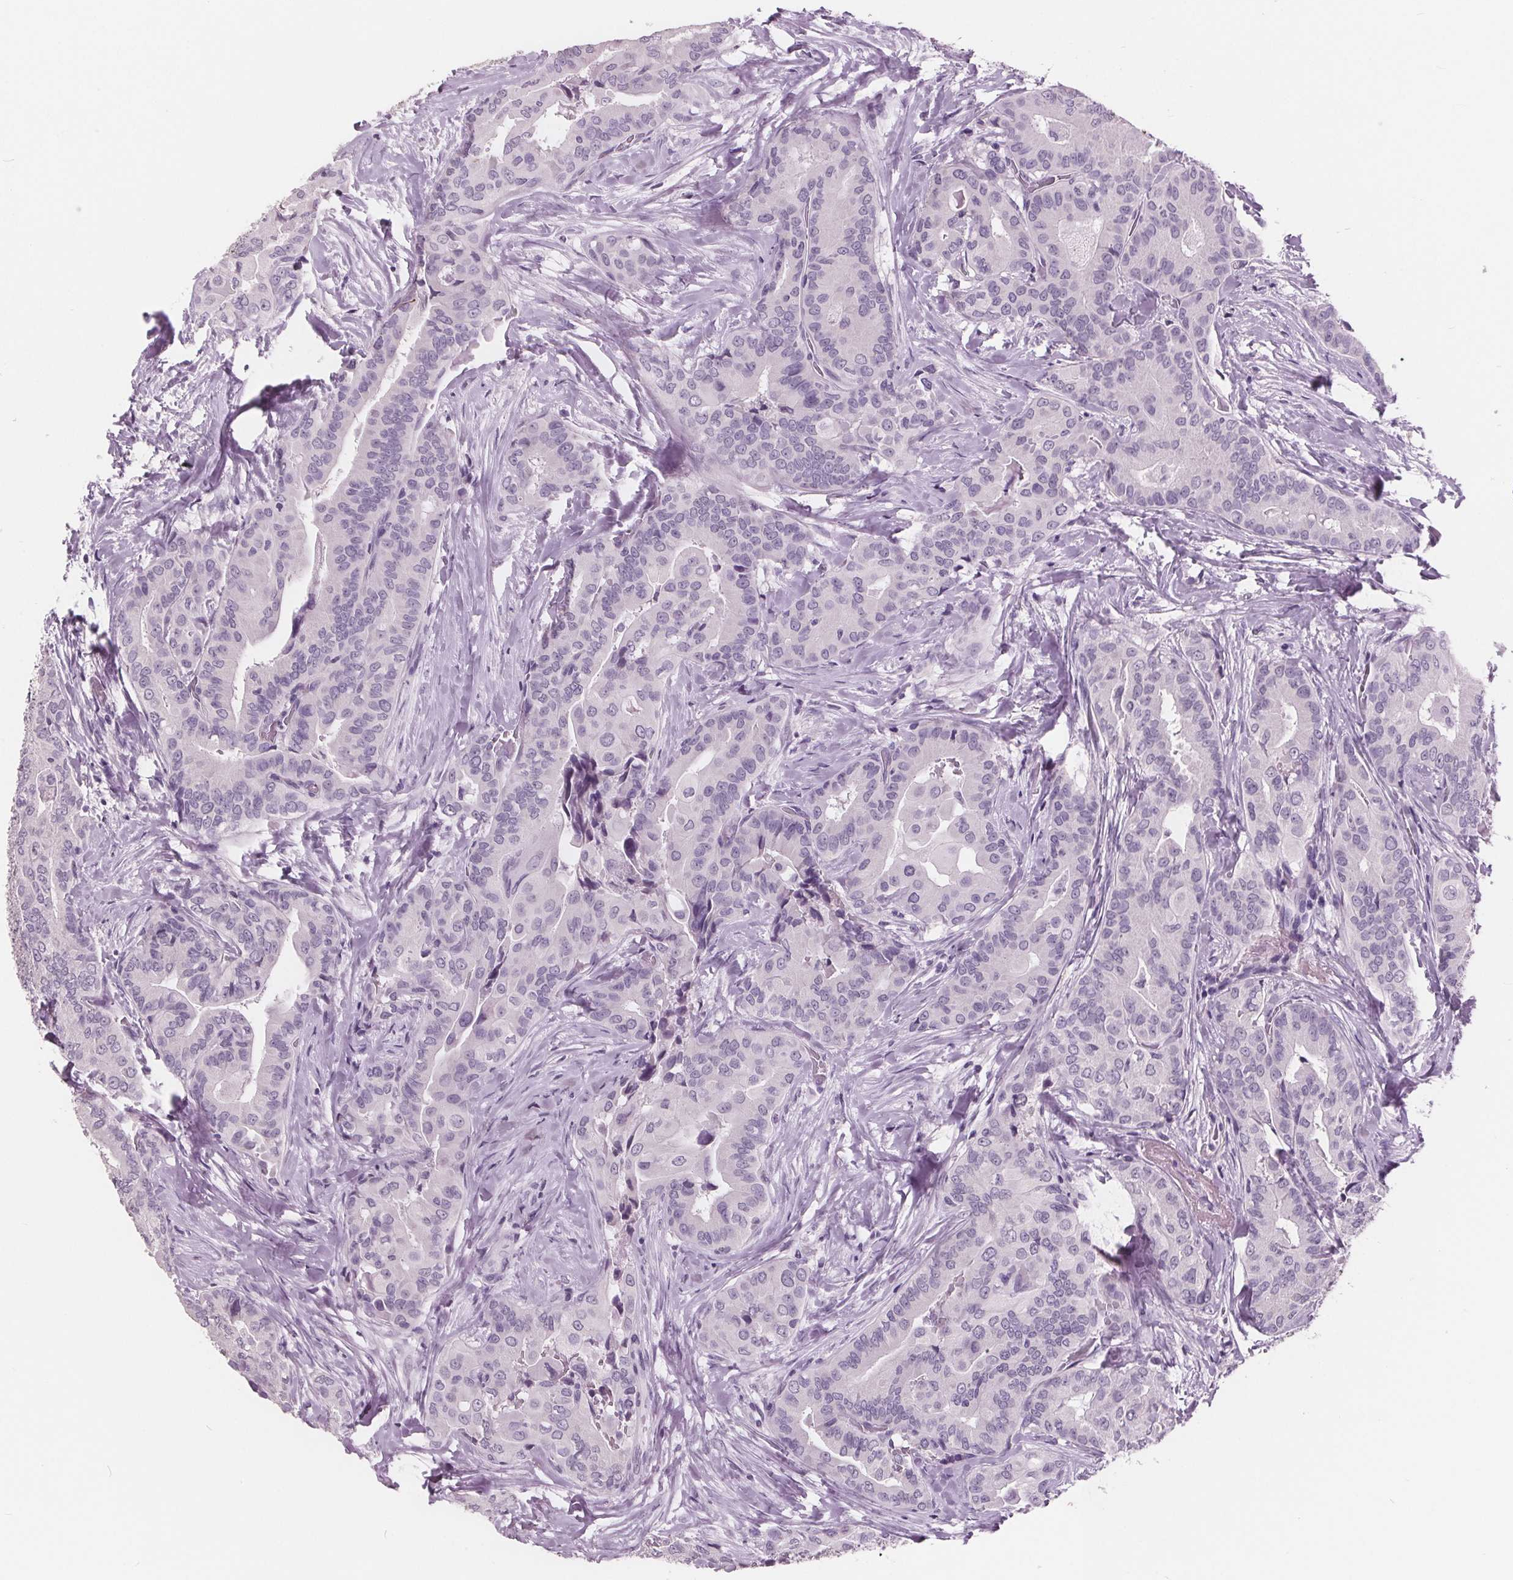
{"staining": {"intensity": "negative", "quantity": "none", "location": "none"}, "tissue": "thyroid cancer", "cell_type": "Tumor cells", "image_type": "cancer", "snomed": [{"axis": "morphology", "description": "Papillary adenocarcinoma, NOS"}, {"axis": "topography", "description": "Thyroid gland"}], "caption": "The IHC image has no significant staining in tumor cells of thyroid cancer tissue. (DAB (3,3'-diaminobenzidine) IHC, high magnification).", "gene": "AMBP", "patient": {"sex": "male", "age": 61}}